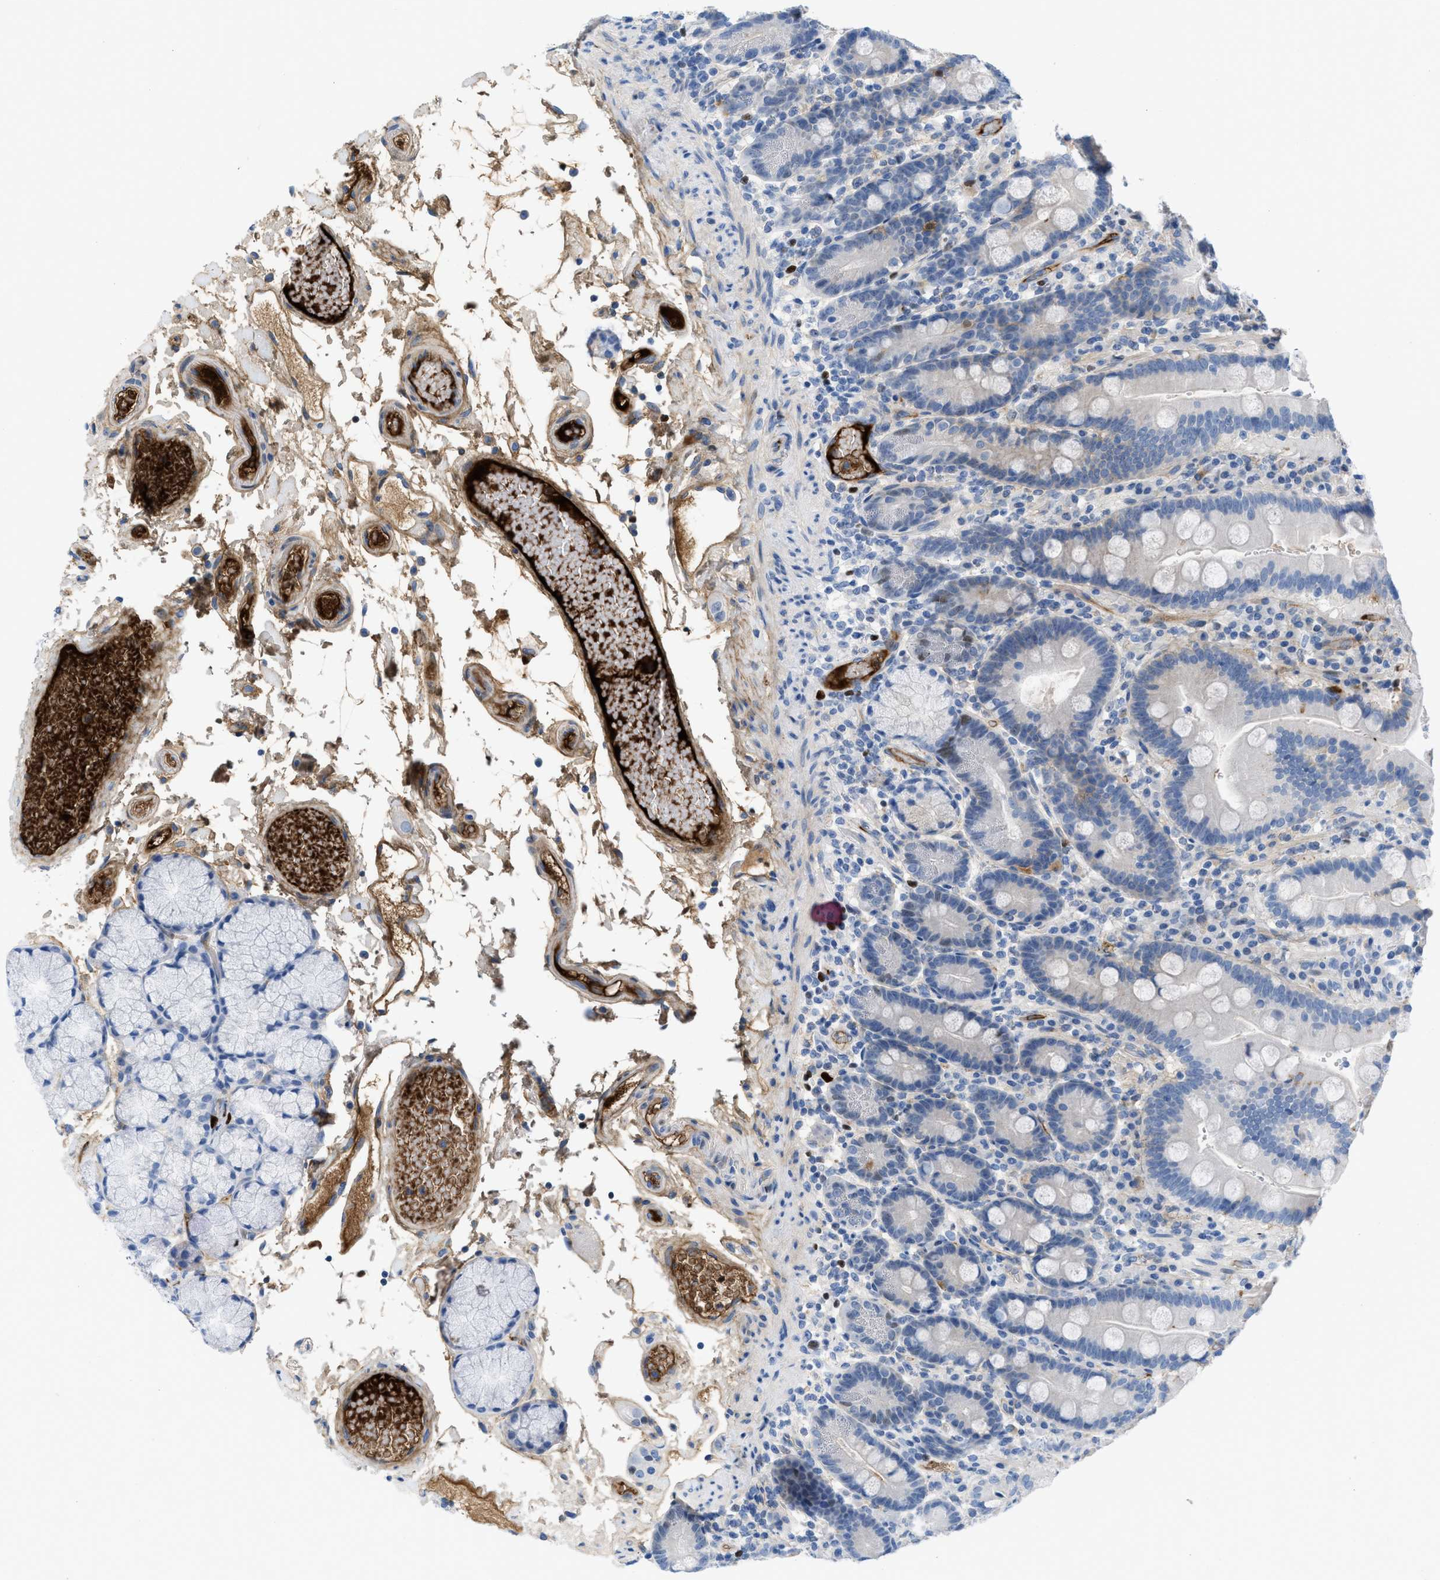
{"staining": {"intensity": "negative", "quantity": "none", "location": "none"}, "tissue": "duodenum", "cell_type": "Glandular cells", "image_type": "normal", "snomed": [{"axis": "morphology", "description": "Normal tissue, NOS"}, {"axis": "topography", "description": "Small intestine, NOS"}], "caption": "Histopathology image shows no significant protein positivity in glandular cells of benign duodenum.", "gene": "LEF1", "patient": {"sex": "female", "age": 71}}